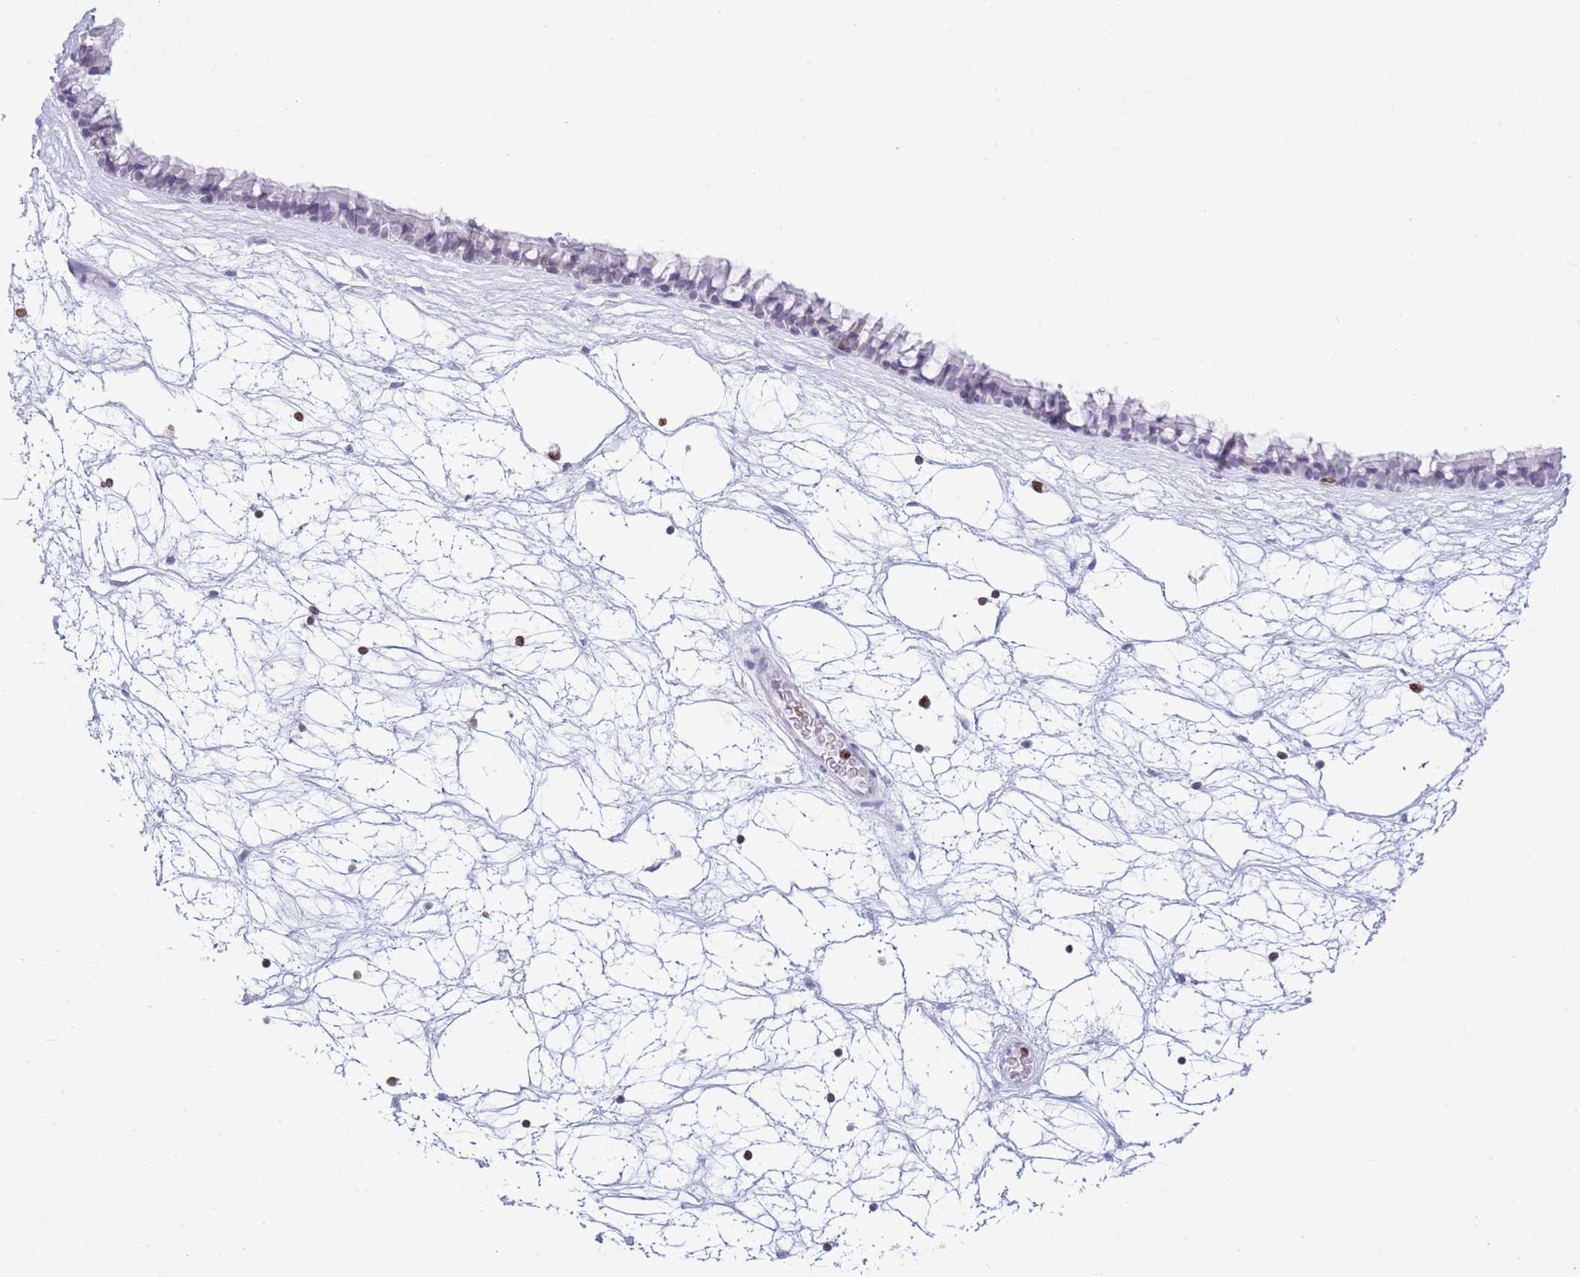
{"staining": {"intensity": "negative", "quantity": "none", "location": "none"}, "tissue": "nasopharynx", "cell_type": "Respiratory epithelial cells", "image_type": "normal", "snomed": [{"axis": "morphology", "description": "Normal tissue, NOS"}, {"axis": "topography", "description": "Nasopharynx"}], "caption": "DAB immunohistochemical staining of unremarkable human nasopharynx demonstrates no significant positivity in respiratory epithelial cells.", "gene": "LBR", "patient": {"sex": "male", "age": 64}}